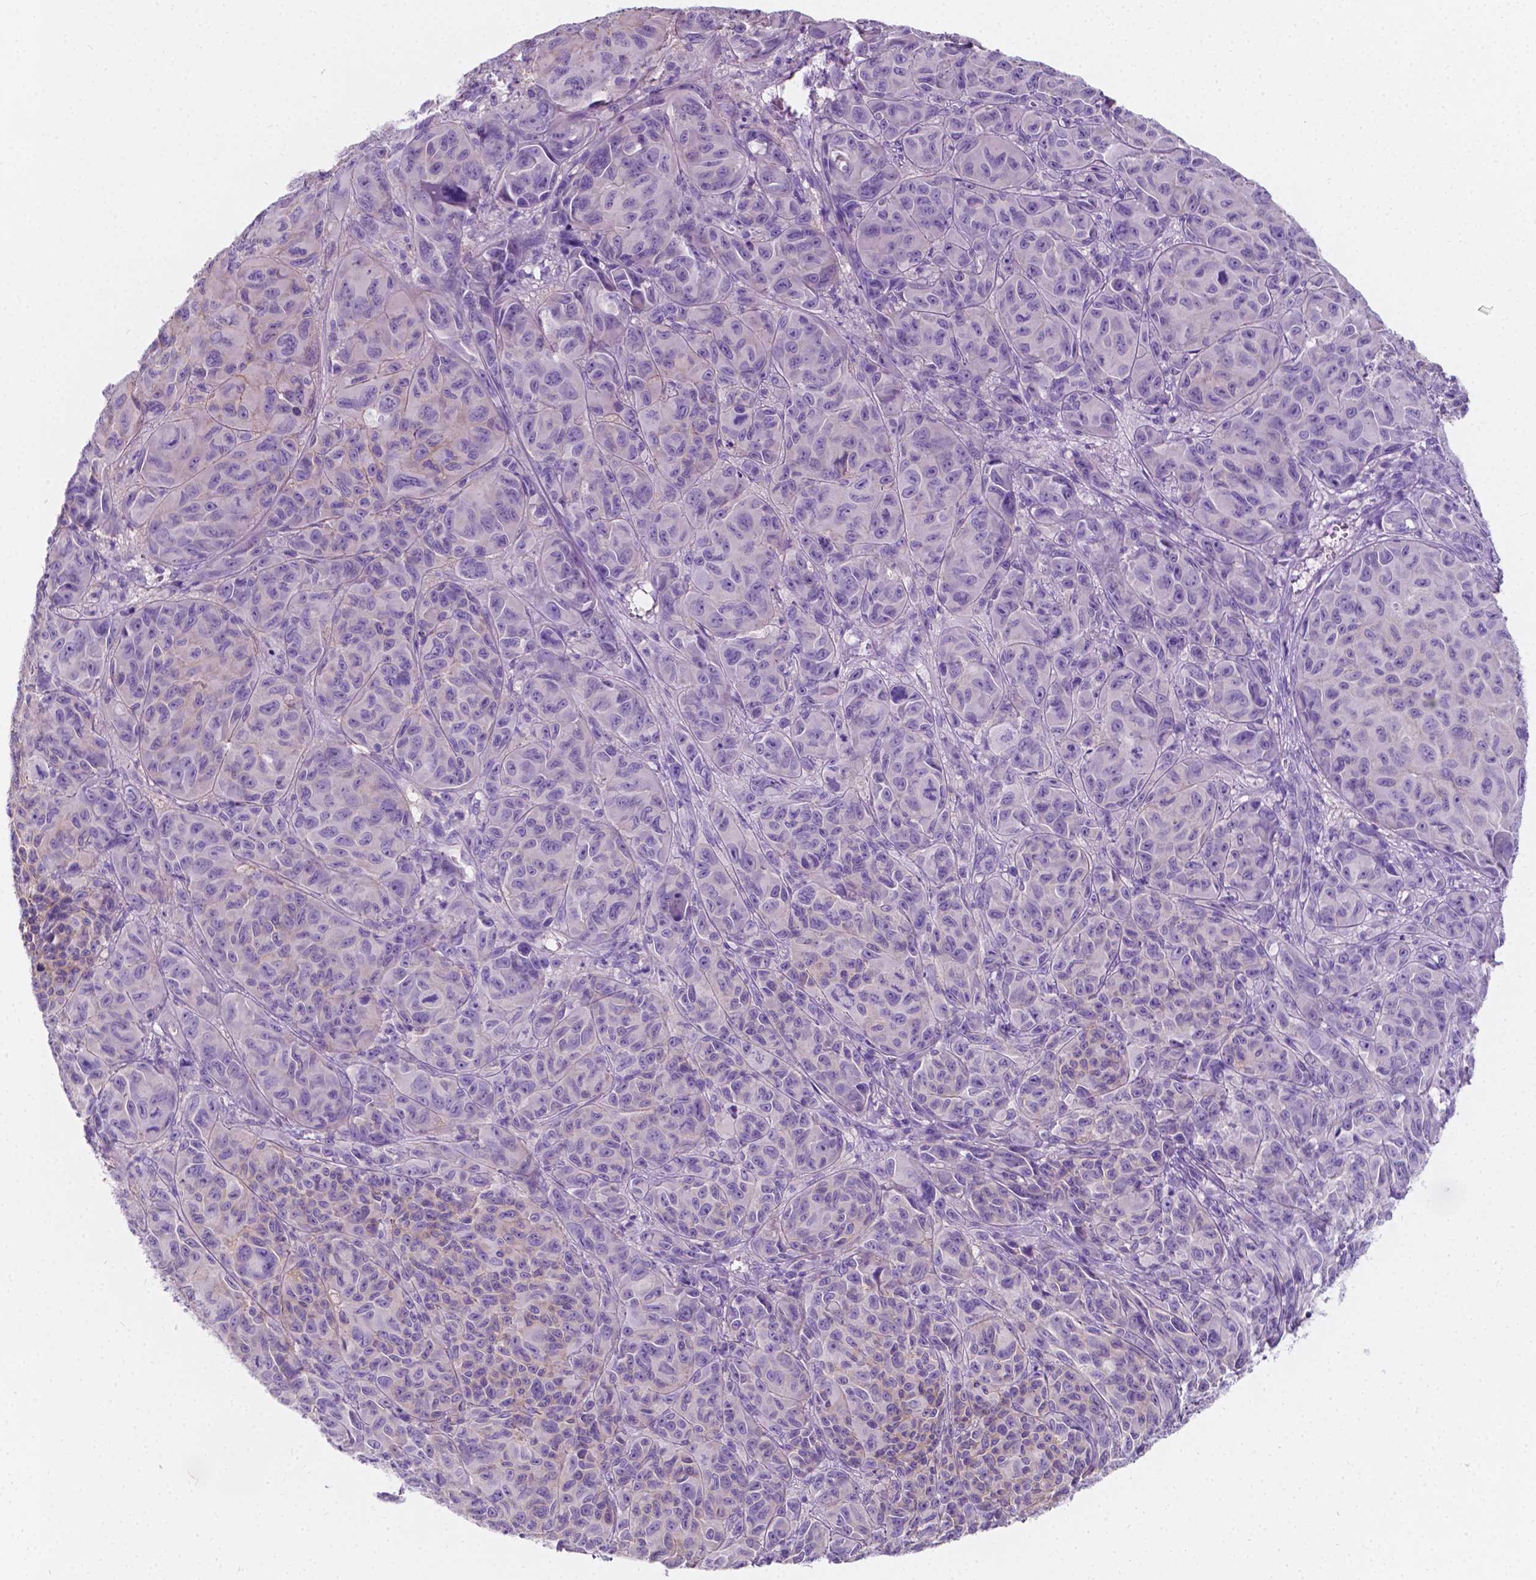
{"staining": {"intensity": "negative", "quantity": "none", "location": "none"}, "tissue": "melanoma", "cell_type": "Tumor cells", "image_type": "cancer", "snomed": [{"axis": "morphology", "description": "Malignant melanoma, NOS"}, {"axis": "topography", "description": "Vulva, labia, clitoris and Bartholin´s gland, NO"}], "caption": "This is an immunohistochemistry image of melanoma. There is no expression in tumor cells.", "gene": "GNAO1", "patient": {"sex": "female", "age": 75}}